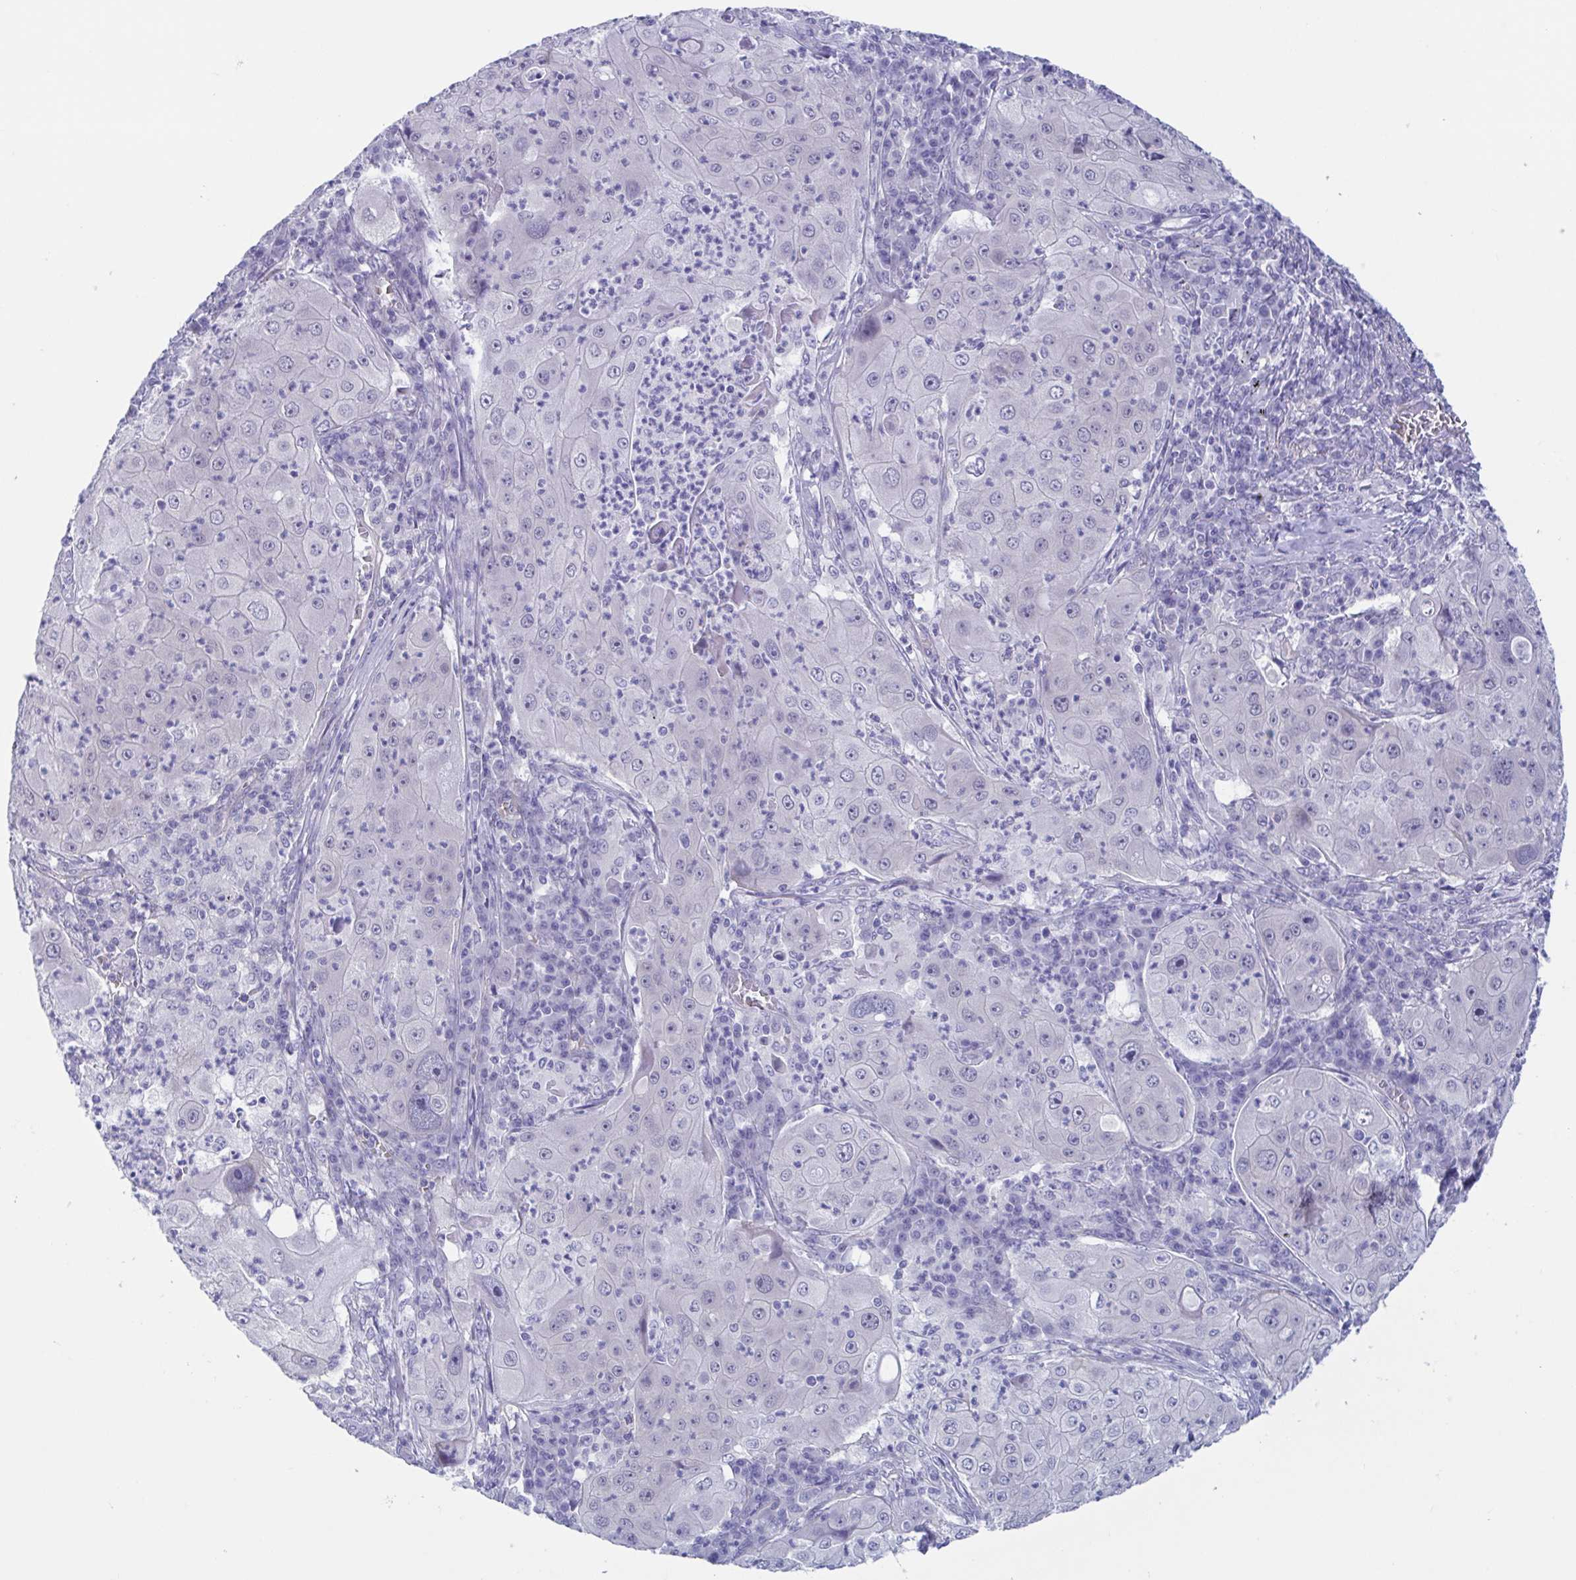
{"staining": {"intensity": "negative", "quantity": "none", "location": "none"}, "tissue": "lung cancer", "cell_type": "Tumor cells", "image_type": "cancer", "snomed": [{"axis": "morphology", "description": "Squamous cell carcinoma, NOS"}, {"axis": "topography", "description": "Lung"}], "caption": "An image of human lung cancer is negative for staining in tumor cells.", "gene": "TEX12", "patient": {"sex": "female", "age": 59}}